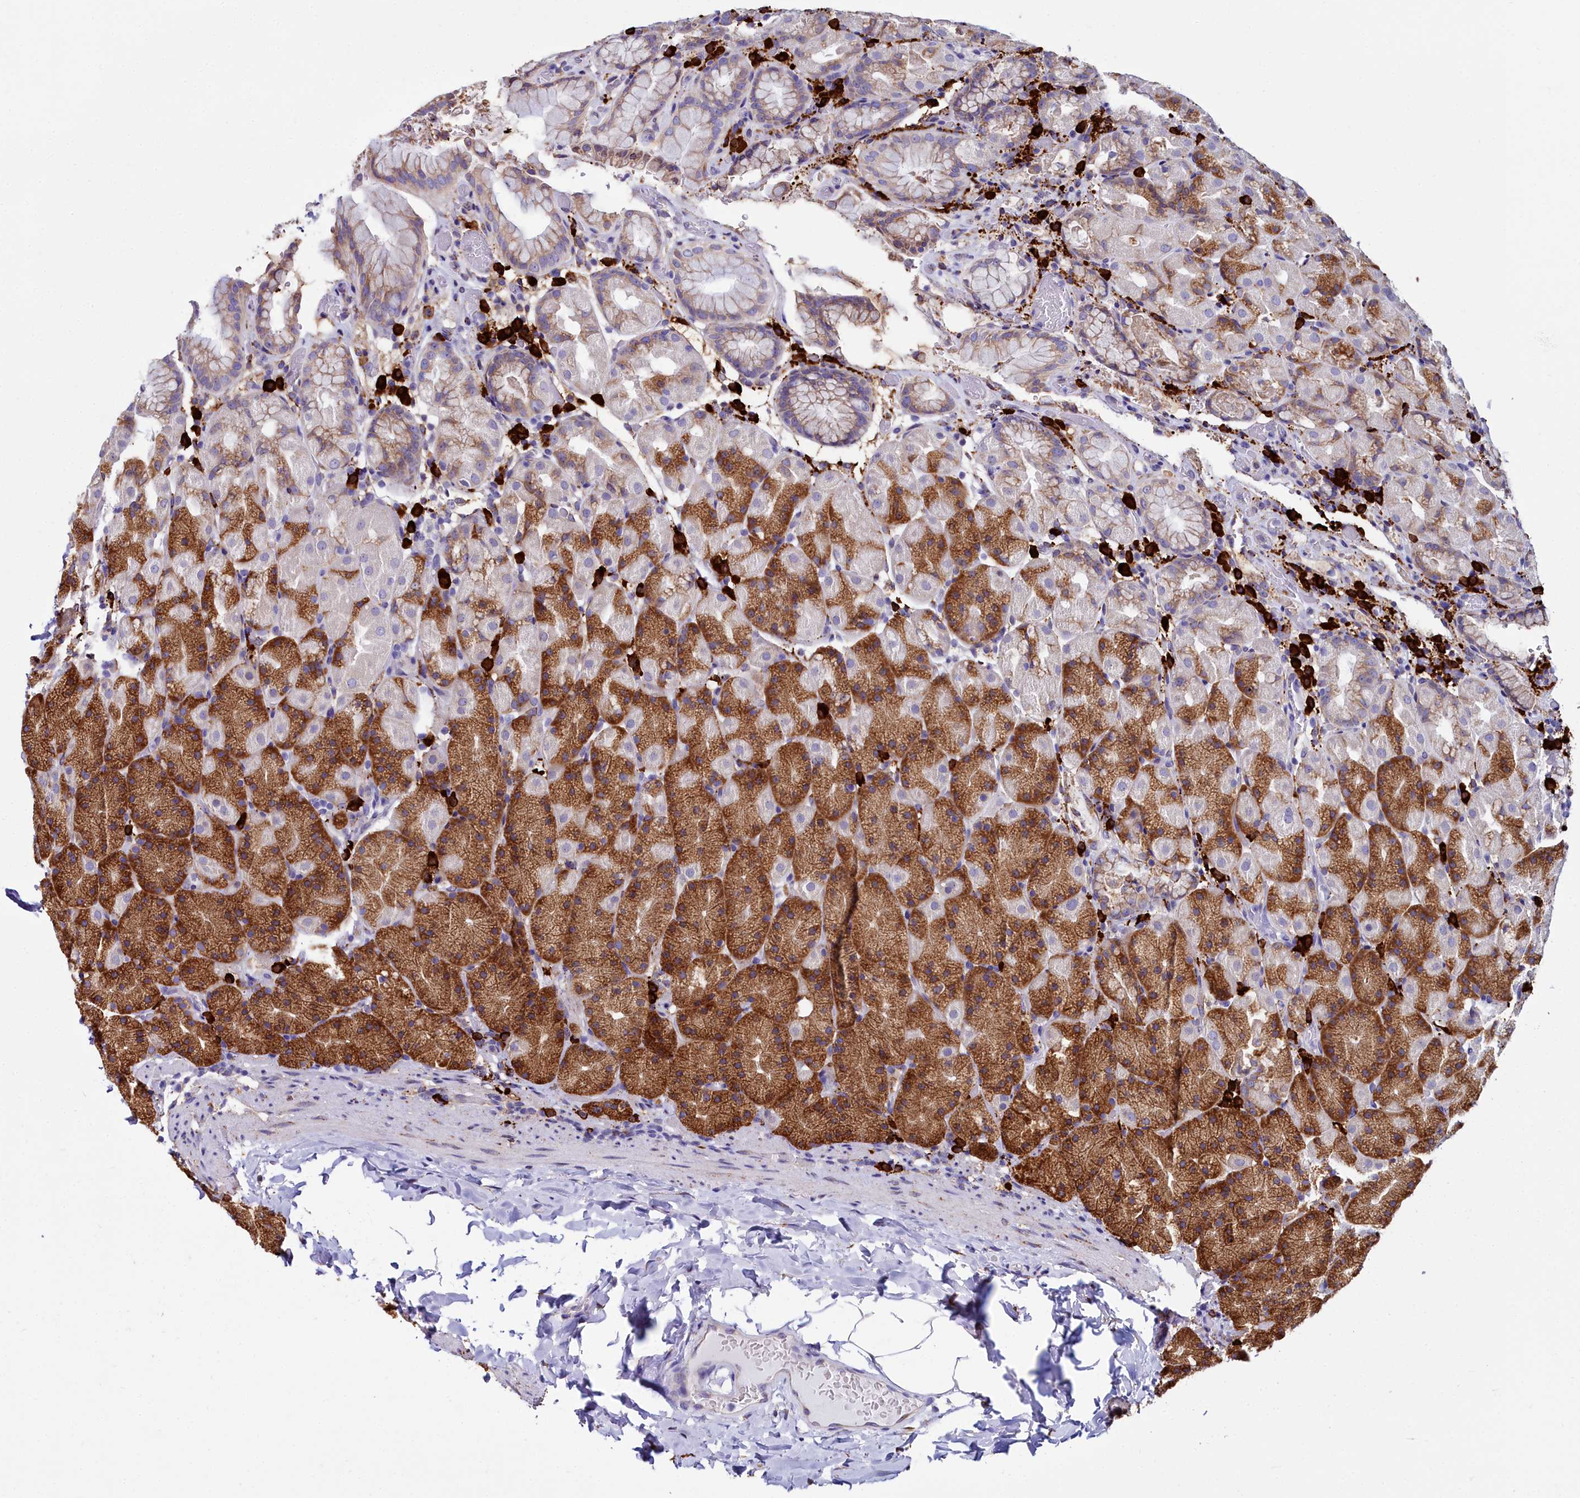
{"staining": {"intensity": "strong", "quantity": "25%-75%", "location": "cytoplasmic/membranous"}, "tissue": "stomach", "cell_type": "Glandular cells", "image_type": "normal", "snomed": [{"axis": "morphology", "description": "Normal tissue, NOS"}, {"axis": "topography", "description": "Stomach, upper"}, {"axis": "topography", "description": "Stomach, lower"}], "caption": "A brown stain labels strong cytoplasmic/membranous staining of a protein in glandular cells of unremarkable stomach. The protein is stained brown, and the nuclei are stained in blue (DAB IHC with brightfield microscopy, high magnification).", "gene": "TXNDC5", "patient": {"sex": "male", "age": 67}}